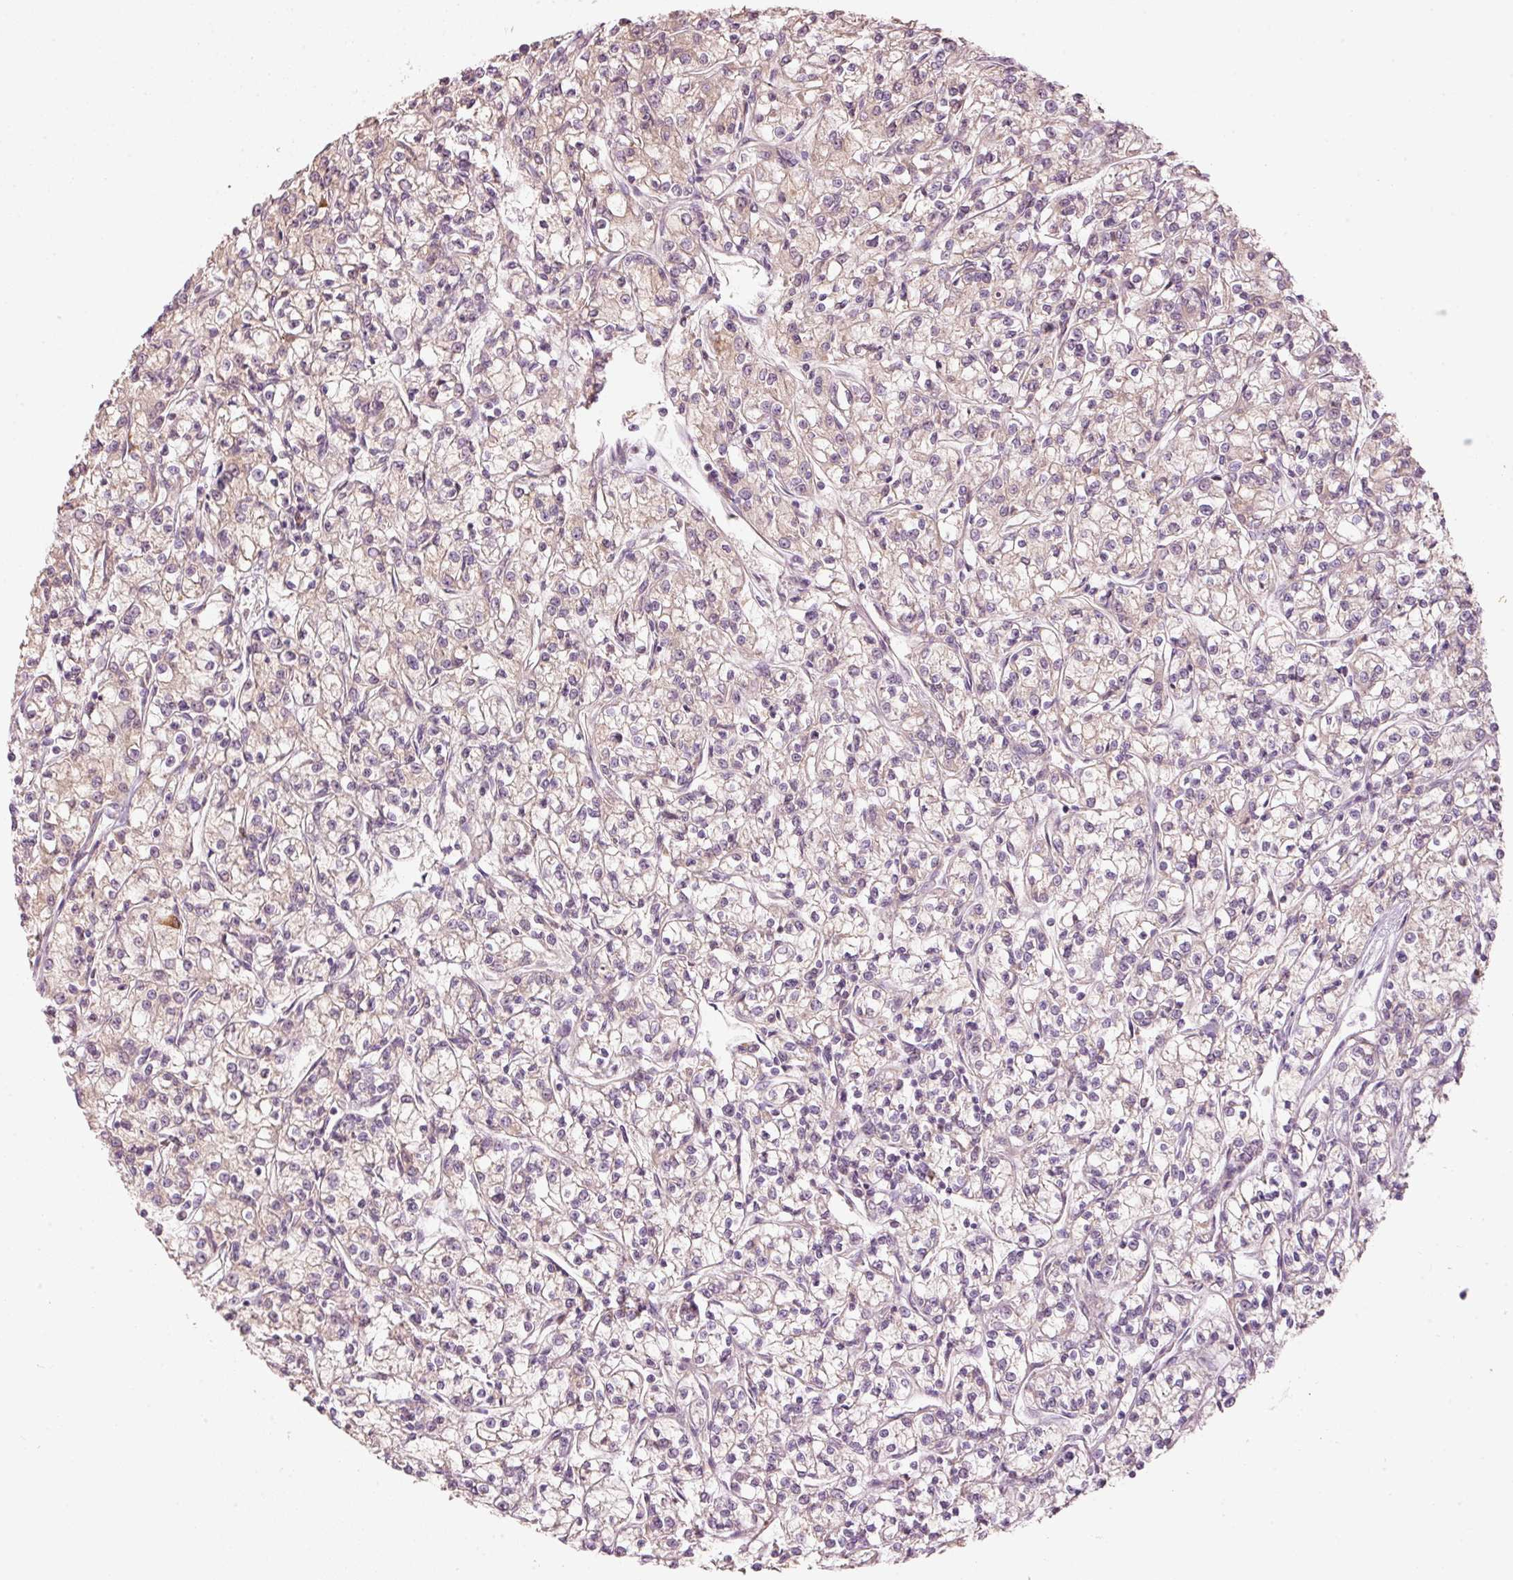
{"staining": {"intensity": "weak", "quantity": "<25%", "location": "cytoplasmic/membranous"}, "tissue": "renal cancer", "cell_type": "Tumor cells", "image_type": "cancer", "snomed": [{"axis": "morphology", "description": "Adenocarcinoma, NOS"}, {"axis": "topography", "description": "Kidney"}], "caption": "Immunohistochemistry (IHC) photomicrograph of renal adenocarcinoma stained for a protein (brown), which reveals no expression in tumor cells.", "gene": "MAP10", "patient": {"sex": "female", "age": 59}}